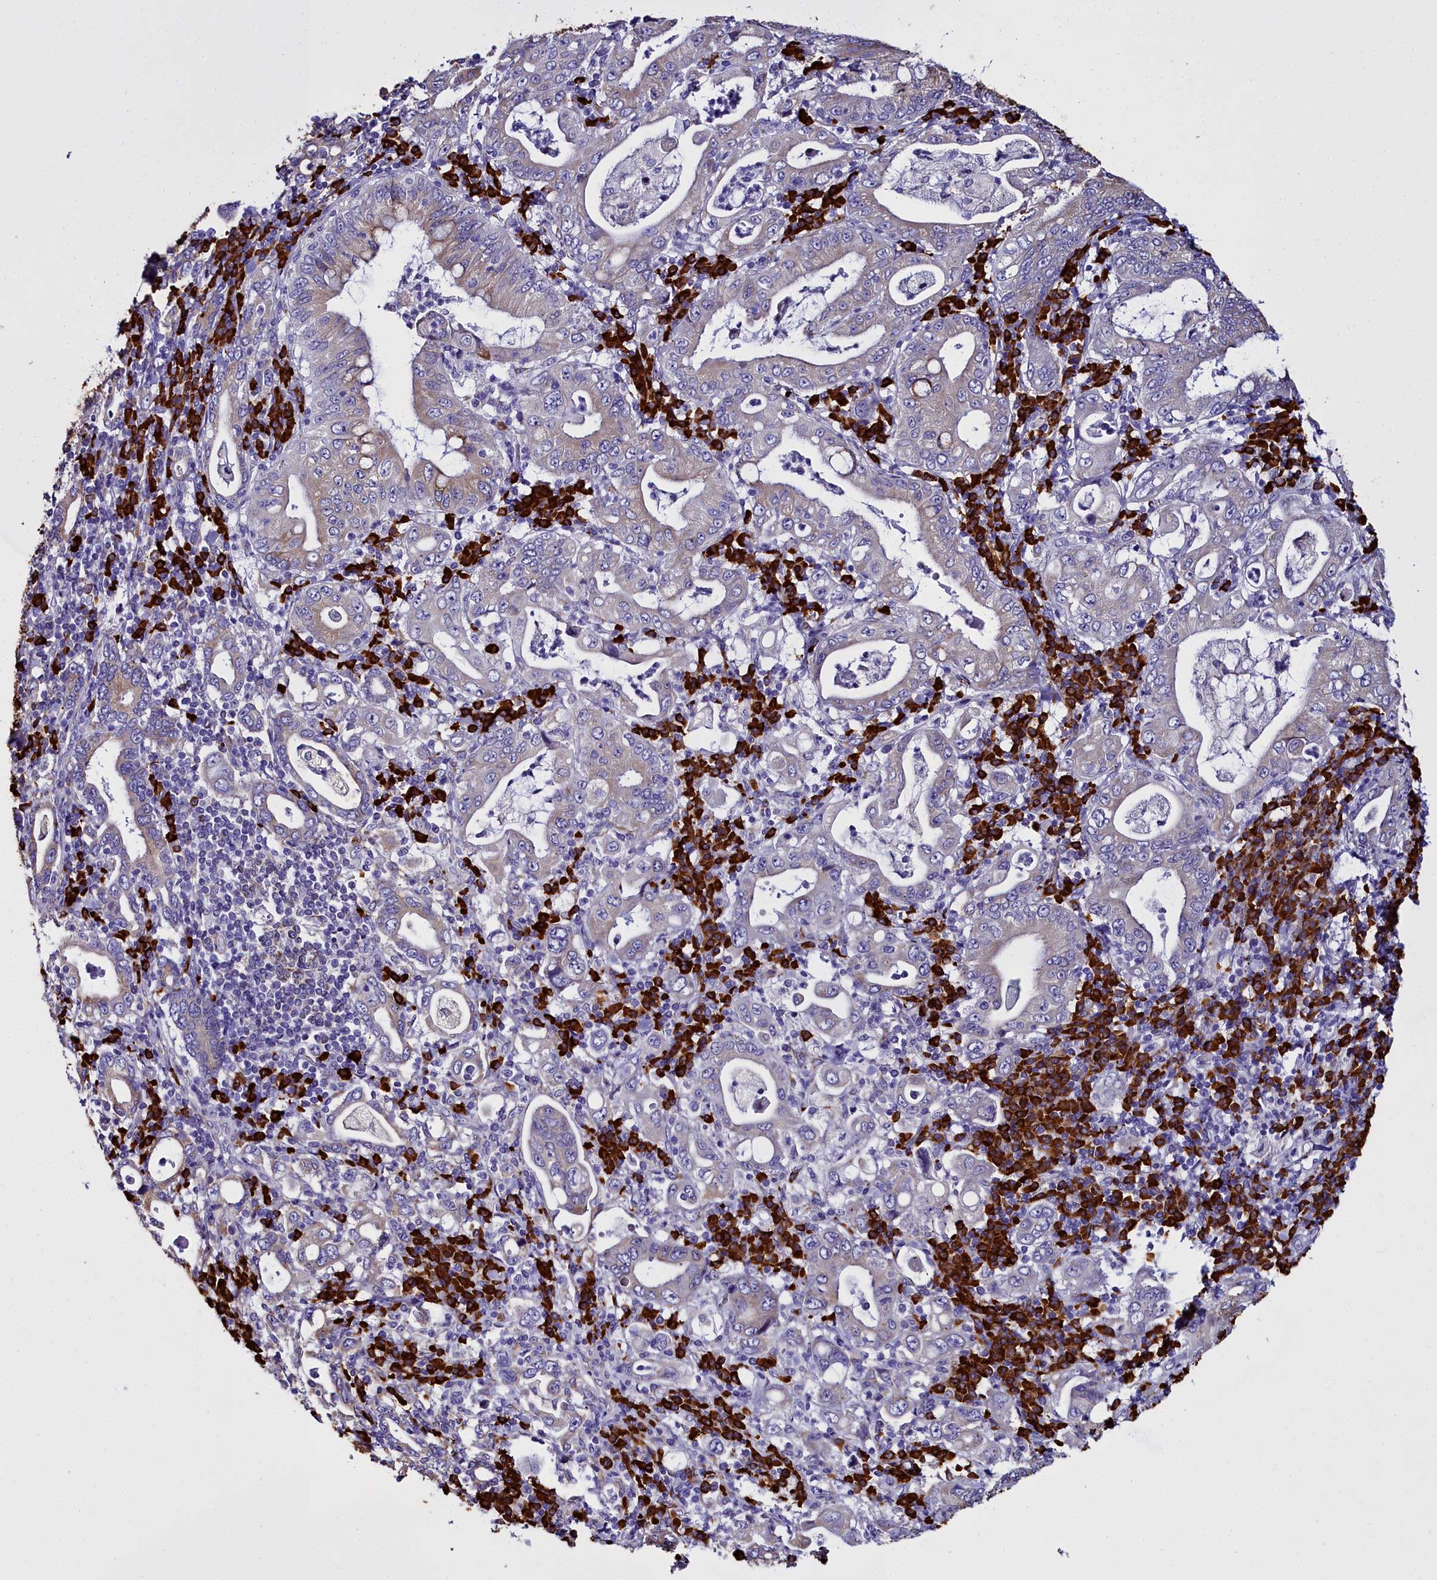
{"staining": {"intensity": "weak", "quantity": "25%-75%", "location": "cytoplasmic/membranous"}, "tissue": "stomach cancer", "cell_type": "Tumor cells", "image_type": "cancer", "snomed": [{"axis": "morphology", "description": "Normal tissue, NOS"}, {"axis": "morphology", "description": "Adenocarcinoma, NOS"}, {"axis": "topography", "description": "Esophagus"}, {"axis": "topography", "description": "Stomach, upper"}, {"axis": "topography", "description": "Peripheral nerve tissue"}], "caption": "This is an image of immunohistochemistry staining of stomach cancer (adenocarcinoma), which shows weak expression in the cytoplasmic/membranous of tumor cells.", "gene": "TXNDC5", "patient": {"sex": "male", "age": 62}}